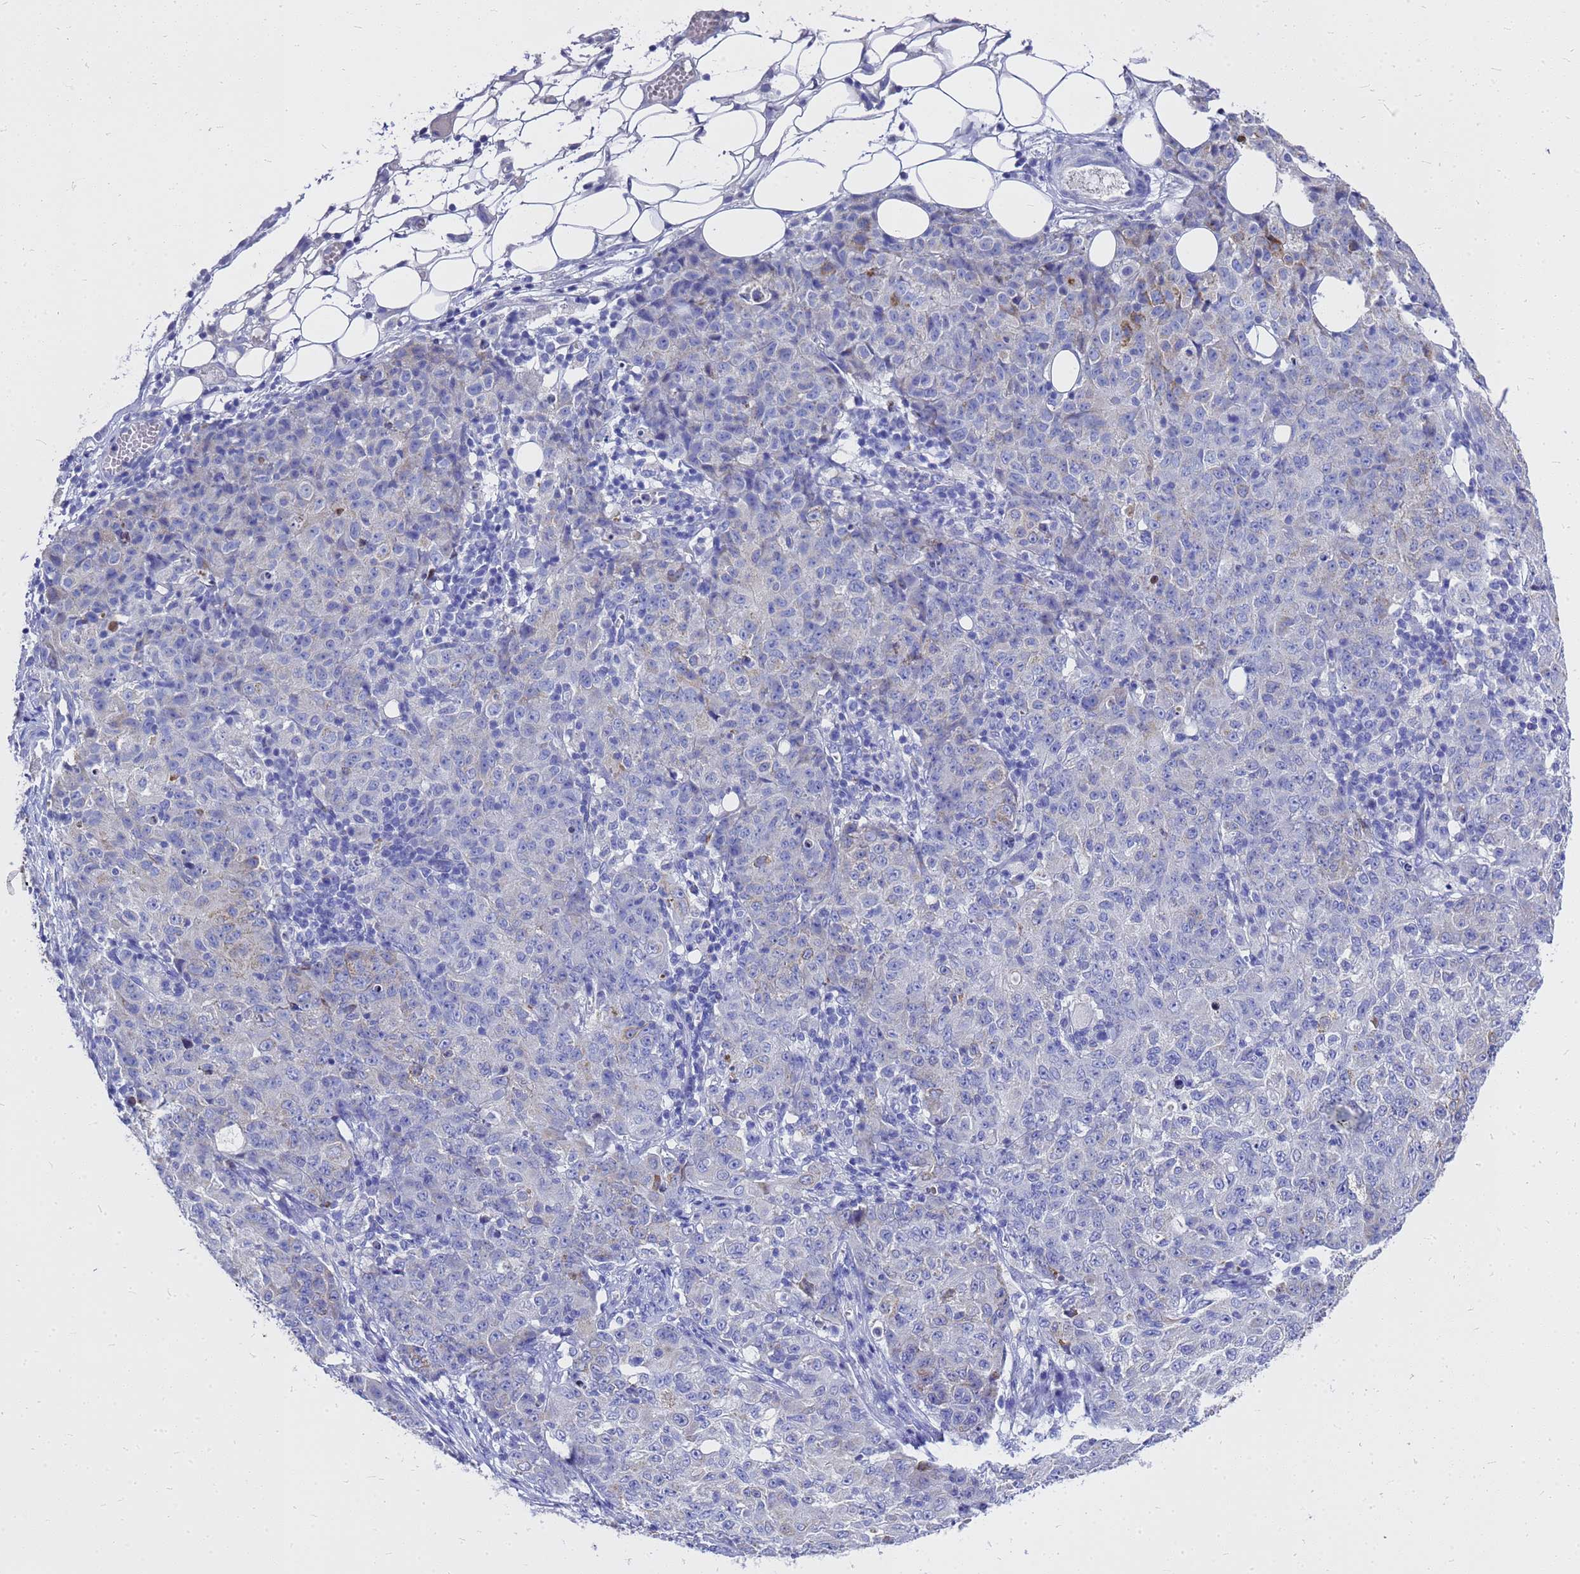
{"staining": {"intensity": "moderate", "quantity": "<25%", "location": "cytoplasmic/membranous"}, "tissue": "ovarian cancer", "cell_type": "Tumor cells", "image_type": "cancer", "snomed": [{"axis": "morphology", "description": "Carcinoma, endometroid"}, {"axis": "topography", "description": "Ovary"}], "caption": "Brown immunohistochemical staining in ovarian endometroid carcinoma reveals moderate cytoplasmic/membranous expression in about <25% of tumor cells.", "gene": "OR52E2", "patient": {"sex": "female", "age": 42}}